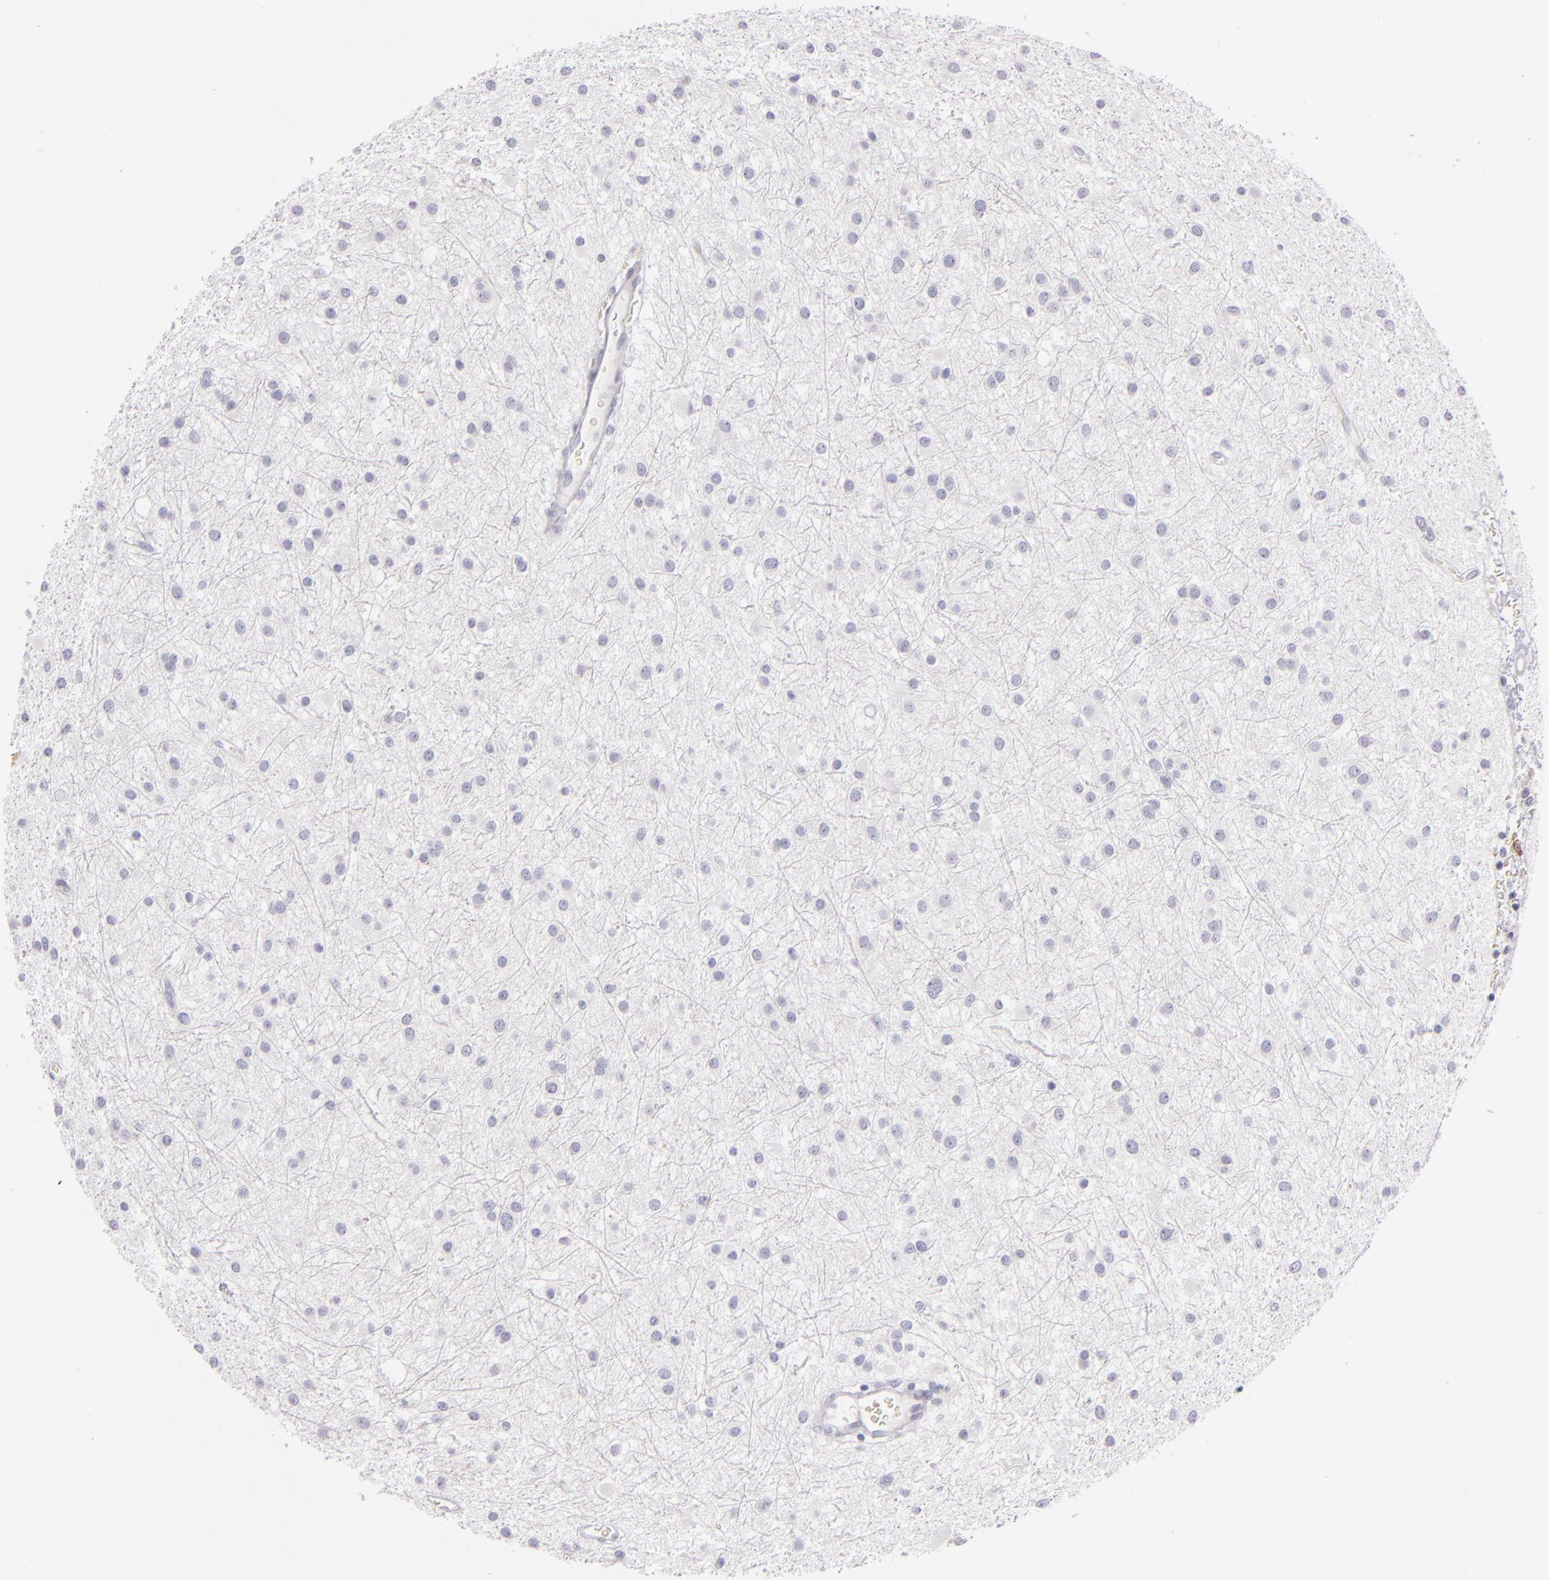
{"staining": {"intensity": "negative", "quantity": "none", "location": "none"}, "tissue": "glioma", "cell_type": "Tumor cells", "image_type": "cancer", "snomed": [{"axis": "morphology", "description": "Glioma, malignant, Low grade"}, {"axis": "topography", "description": "Brain"}], "caption": "Immunohistochemistry (IHC) of human glioma demonstrates no expression in tumor cells.", "gene": "CD207", "patient": {"sex": "female", "age": 36}}